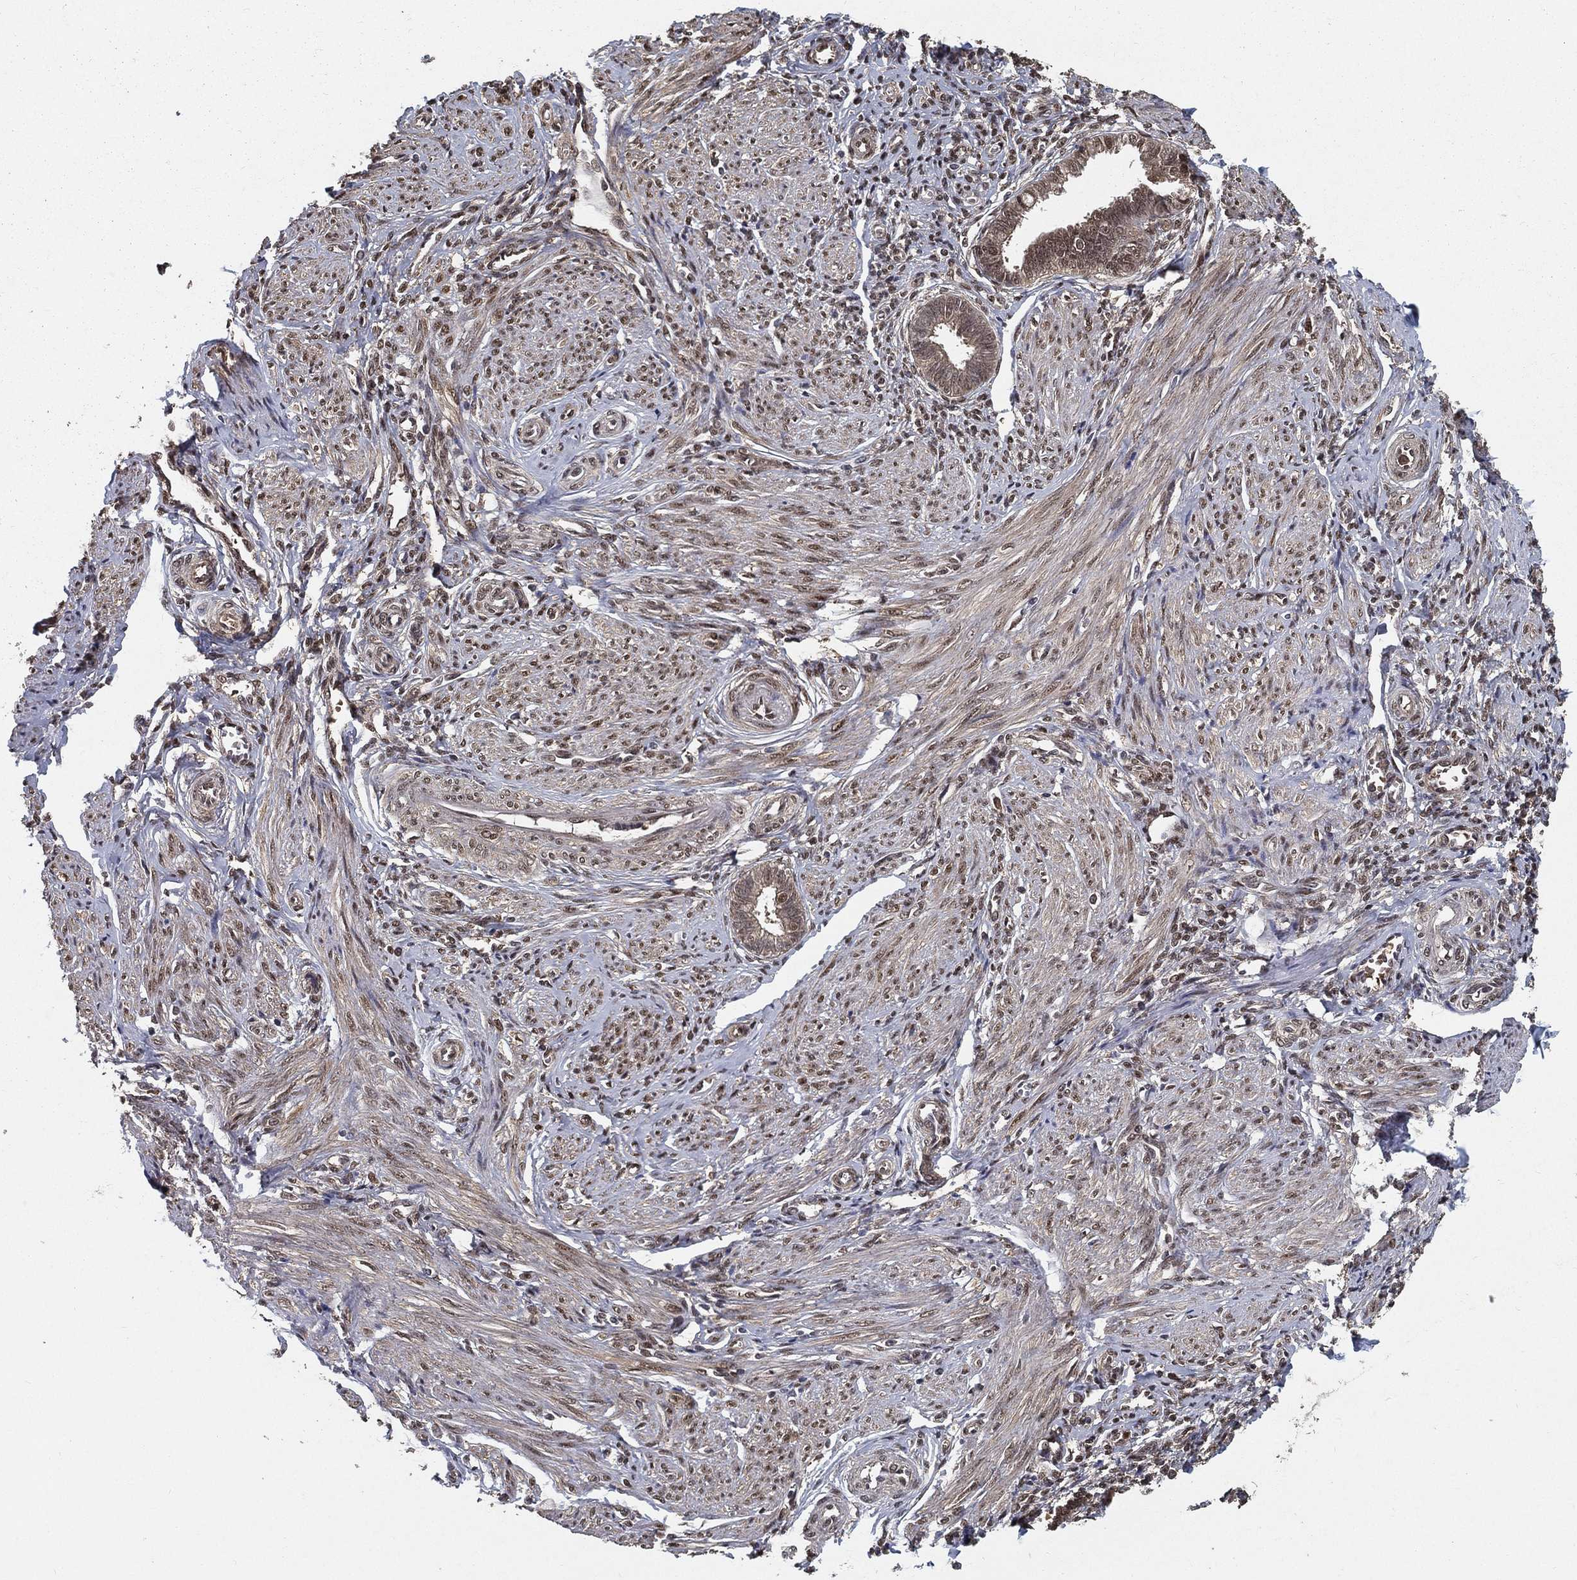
{"staining": {"intensity": "moderate", "quantity": "25%-75%", "location": "nuclear"}, "tissue": "endometrium", "cell_type": "Cells in endometrial stroma", "image_type": "normal", "snomed": [{"axis": "morphology", "description": "Normal tissue, NOS"}, {"axis": "topography", "description": "Cervix"}, {"axis": "topography", "description": "Endometrium"}], "caption": "Immunohistochemistry image of unremarkable endometrium: endometrium stained using IHC shows medium levels of moderate protein expression localized specifically in the nuclear of cells in endometrial stroma, appearing as a nuclear brown color.", "gene": "CARM1", "patient": {"sex": "female", "age": 37}}